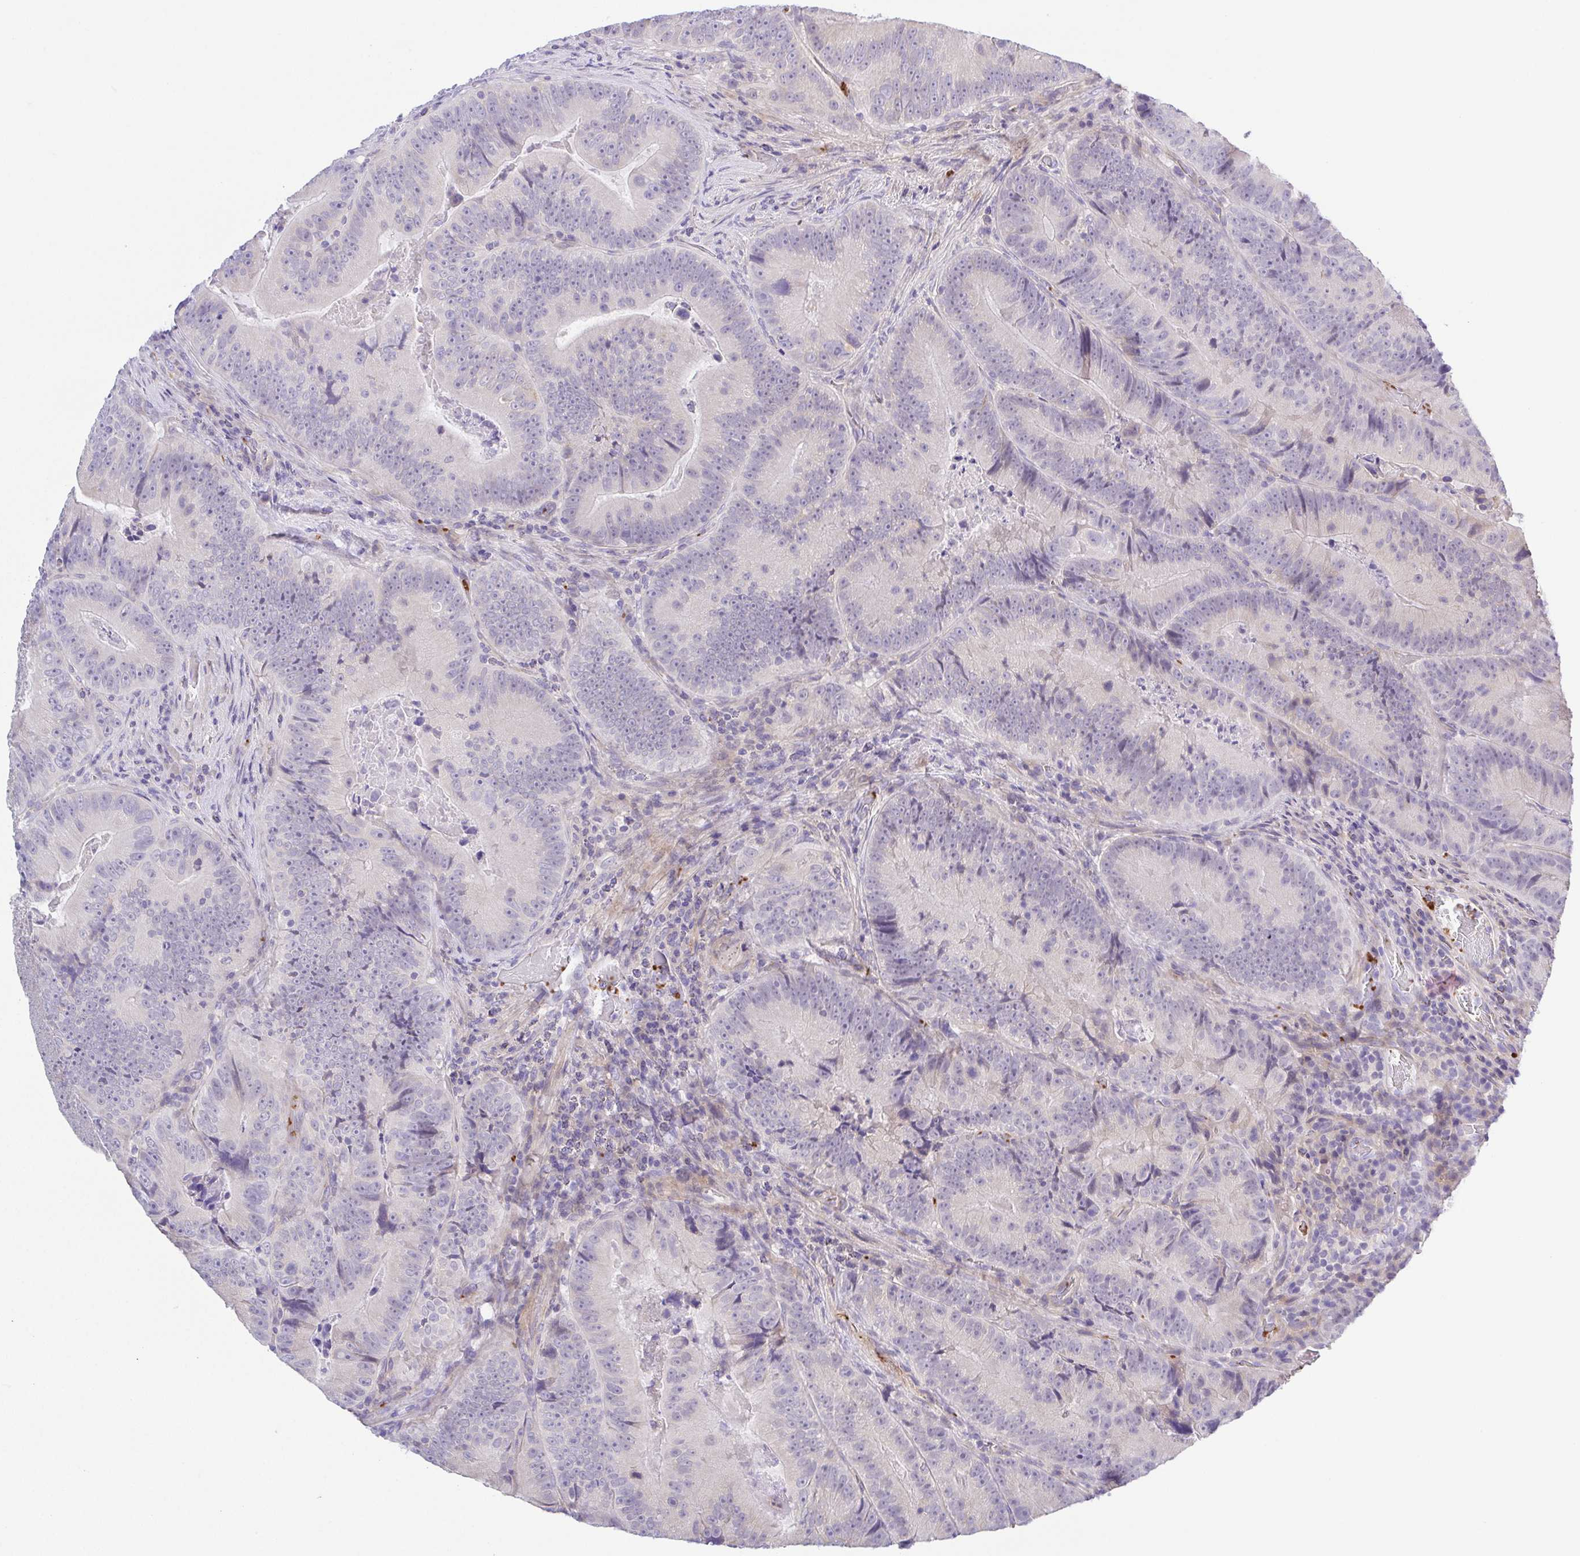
{"staining": {"intensity": "negative", "quantity": "none", "location": "none"}, "tissue": "colorectal cancer", "cell_type": "Tumor cells", "image_type": "cancer", "snomed": [{"axis": "morphology", "description": "Adenocarcinoma, NOS"}, {"axis": "topography", "description": "Colon"}], "caption": "DAB (3,3'-diaminobenzidine) immunohistochemical staining of colorectal adenocarcinoma displays no significant positivity in tumor cells. (DAB immunohistochemistry (IHC), high magnification).", "gene": "PRR14L", "patient": {"sex": "female", "age": 86}}